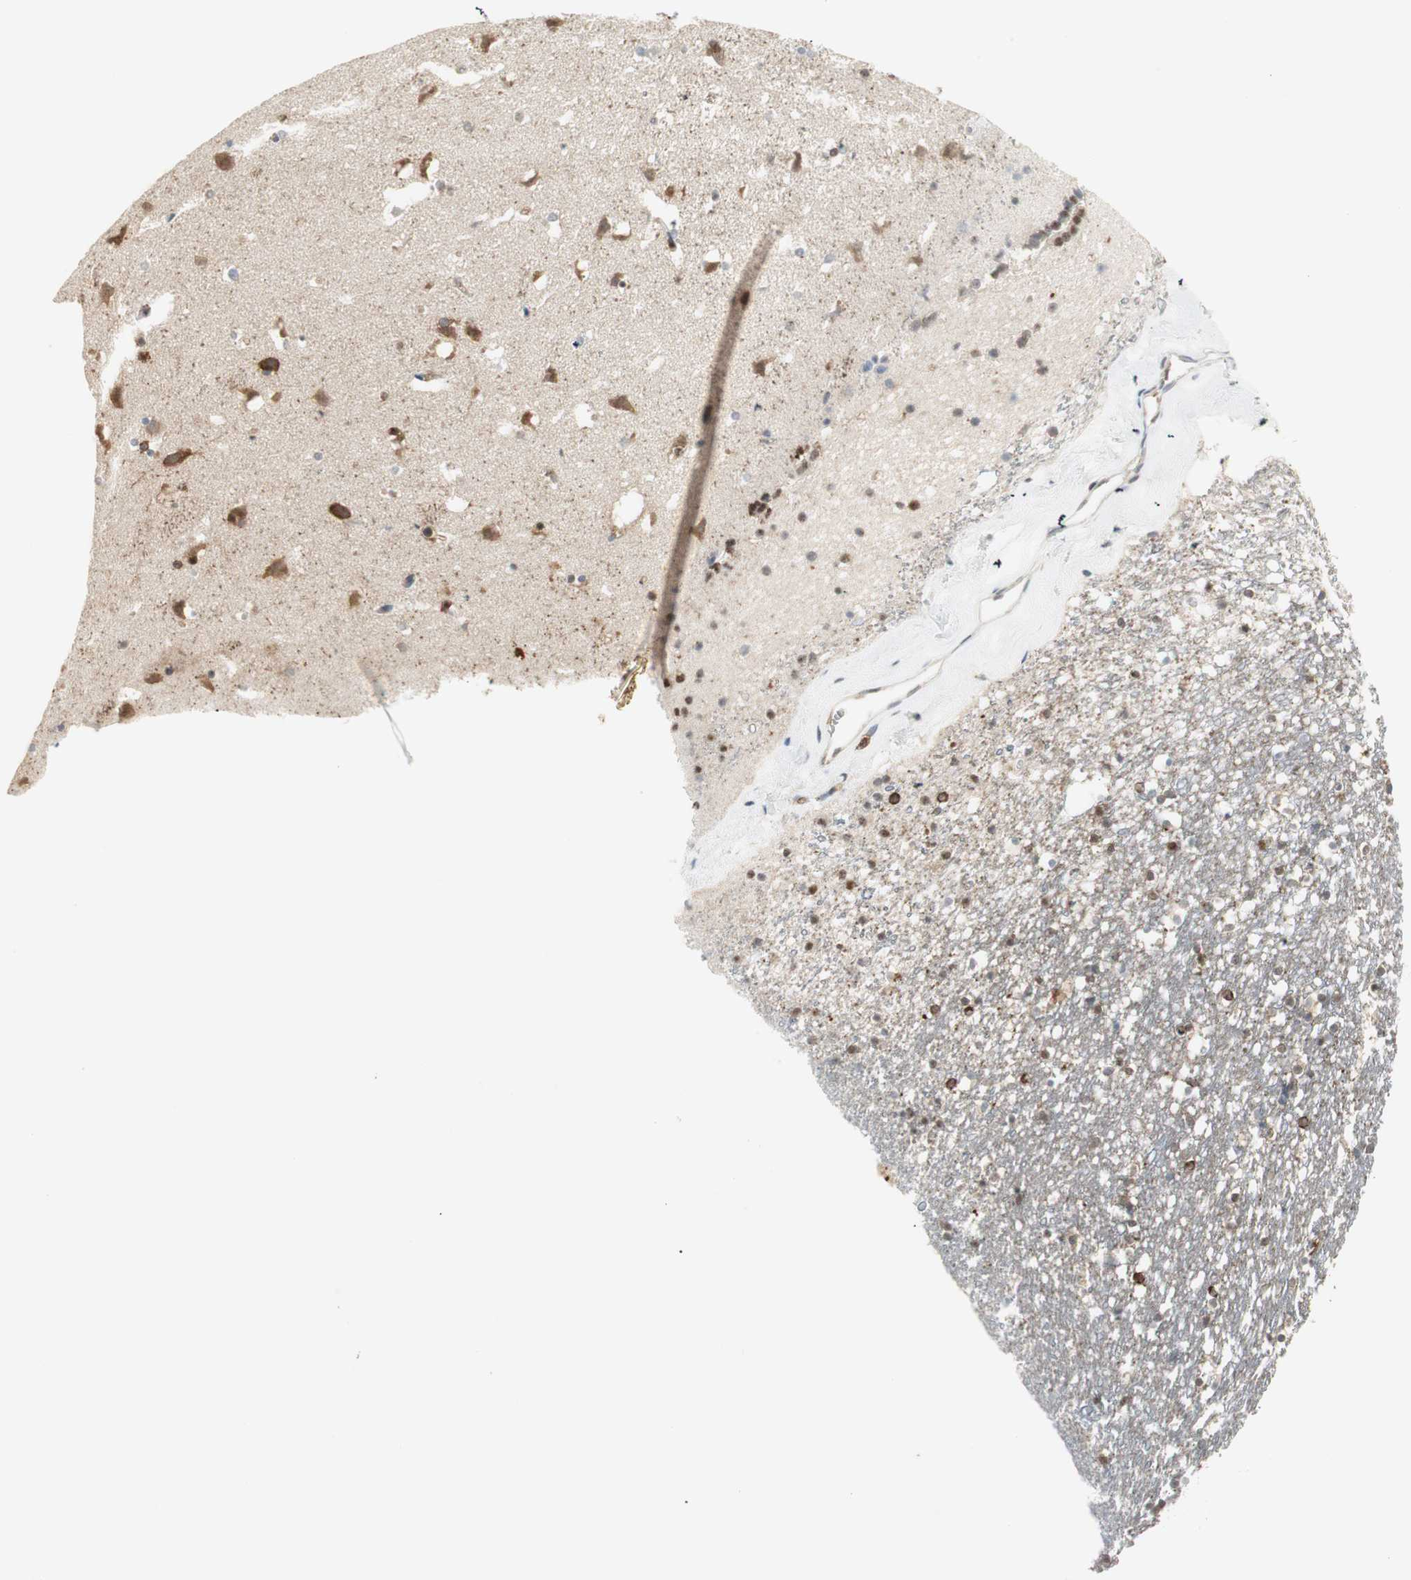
{"staining": {"intensity": "strong", "quantity": ">75%", "location": "cytoplasmic/membranous,nuclear"}, "tissue": "caudate", "cell_type": "Glial cells", "image_type": "normal", "snomed": [{"axis": "morphology", "description": "Normal tissue, NOS"}, {"axis": "topography", "description": "Lateral ventricle wall"}], "caption": "Brown immunohistochemical staining in normal human caudate reveals strong cytoplasmic/membranous,nuclear positivity in approximately >75% of glial cells. (Stains: DAB (3,3'-diaminobenzidine) in brown, nuclei in blue, Microscopy: brightfield microscopy at high magnification).", "gene": "MMP3", "patient": {"sex": "male", "age": 45}}